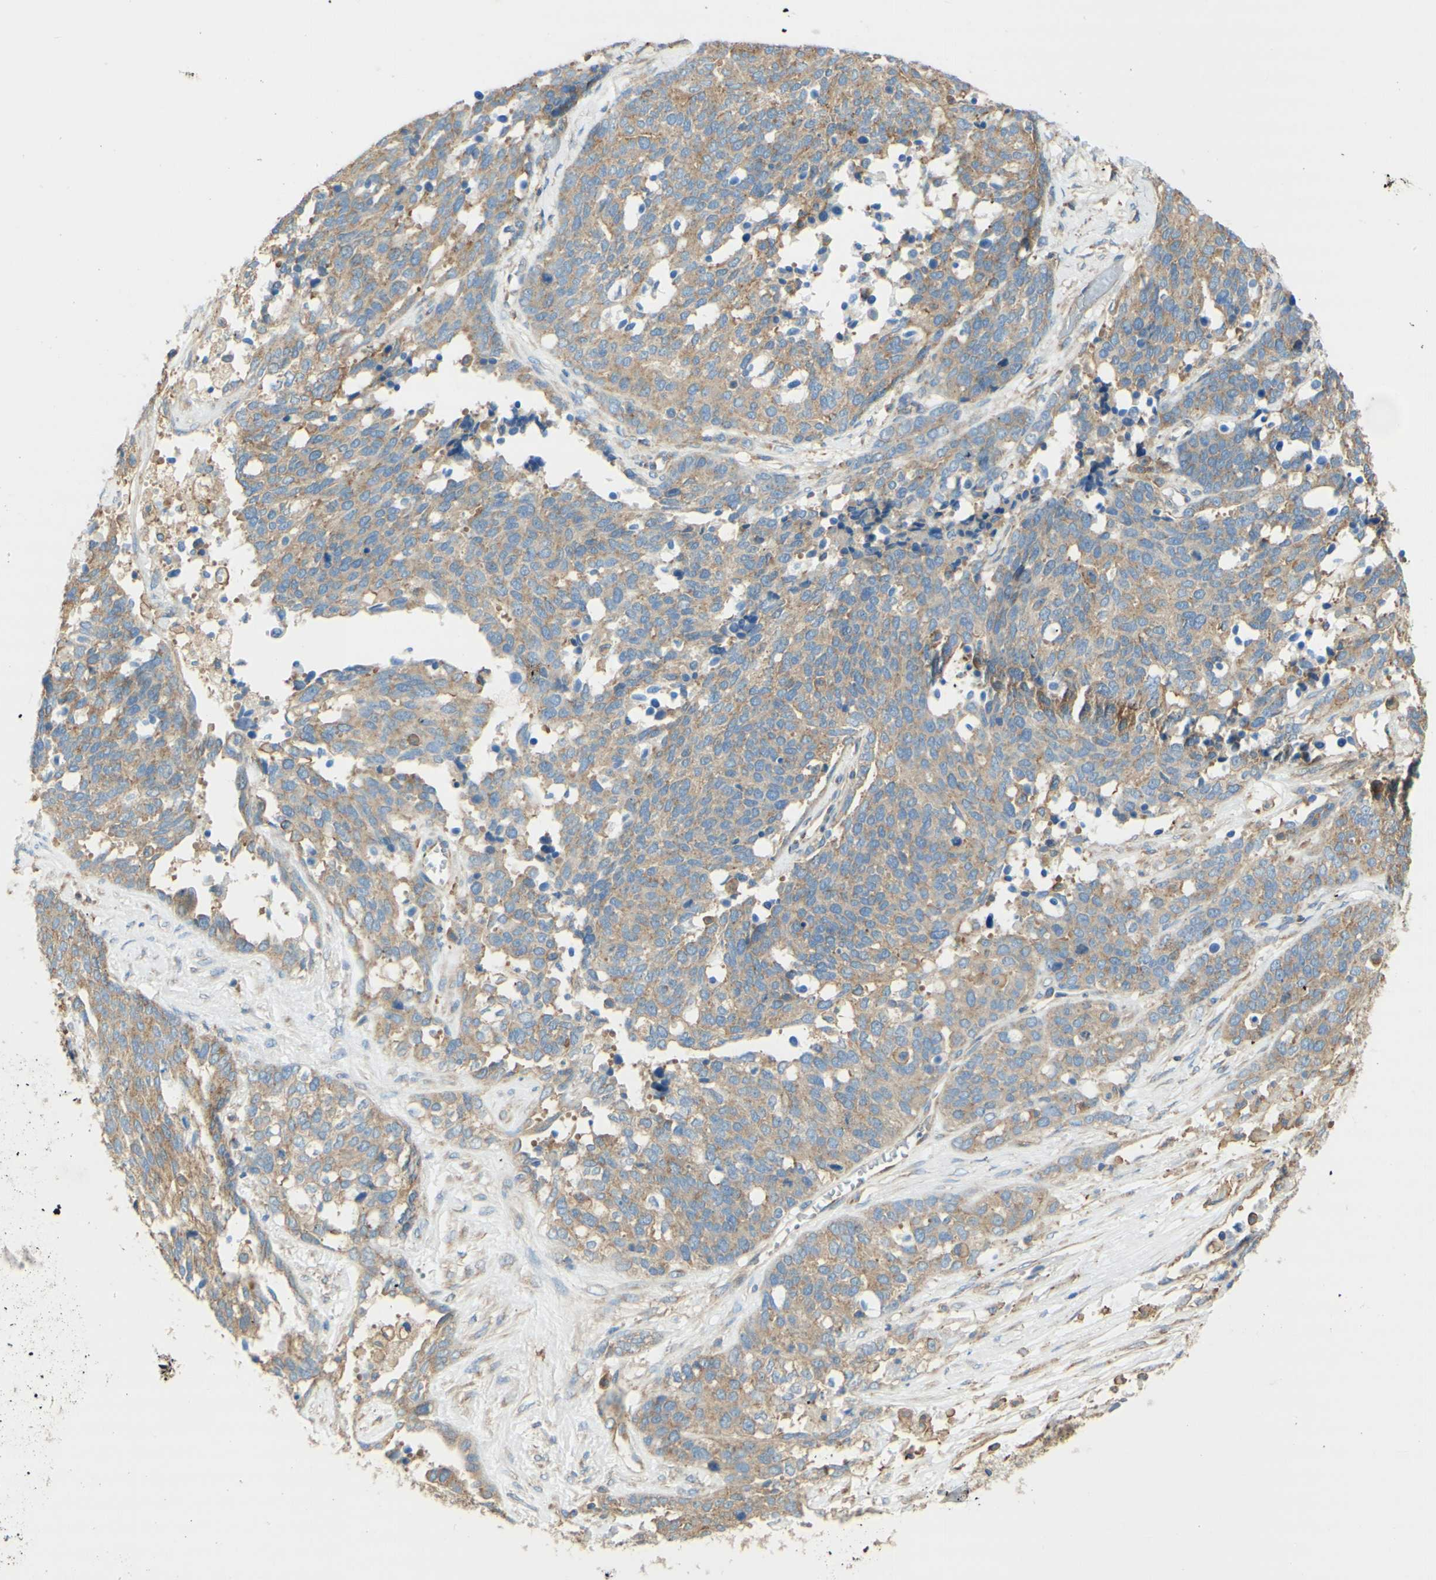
{"staining": {"intensity": "weak", "quantity": "25%-75%", "location": "cytoplasmic/membranous"}, "tissue": "ovarian cancer", "cell_type": "Tumor cells", "image_type": "cancer", "snomed": [{"axis": "morphology", "description": "Cystadenocarcinoma, serous, NOS"}, {"axis": "topography", "description": "Ovary"}], "caption": "Human serous cystadenocarcinoma (ovarian) stained with a brown dye reveals weak cytoplasmic/membranous positive positivity in approximately 25%-75% of tumor cells.", "gene": "CLTC", "patient": {"sex": "female", "age": 44}}